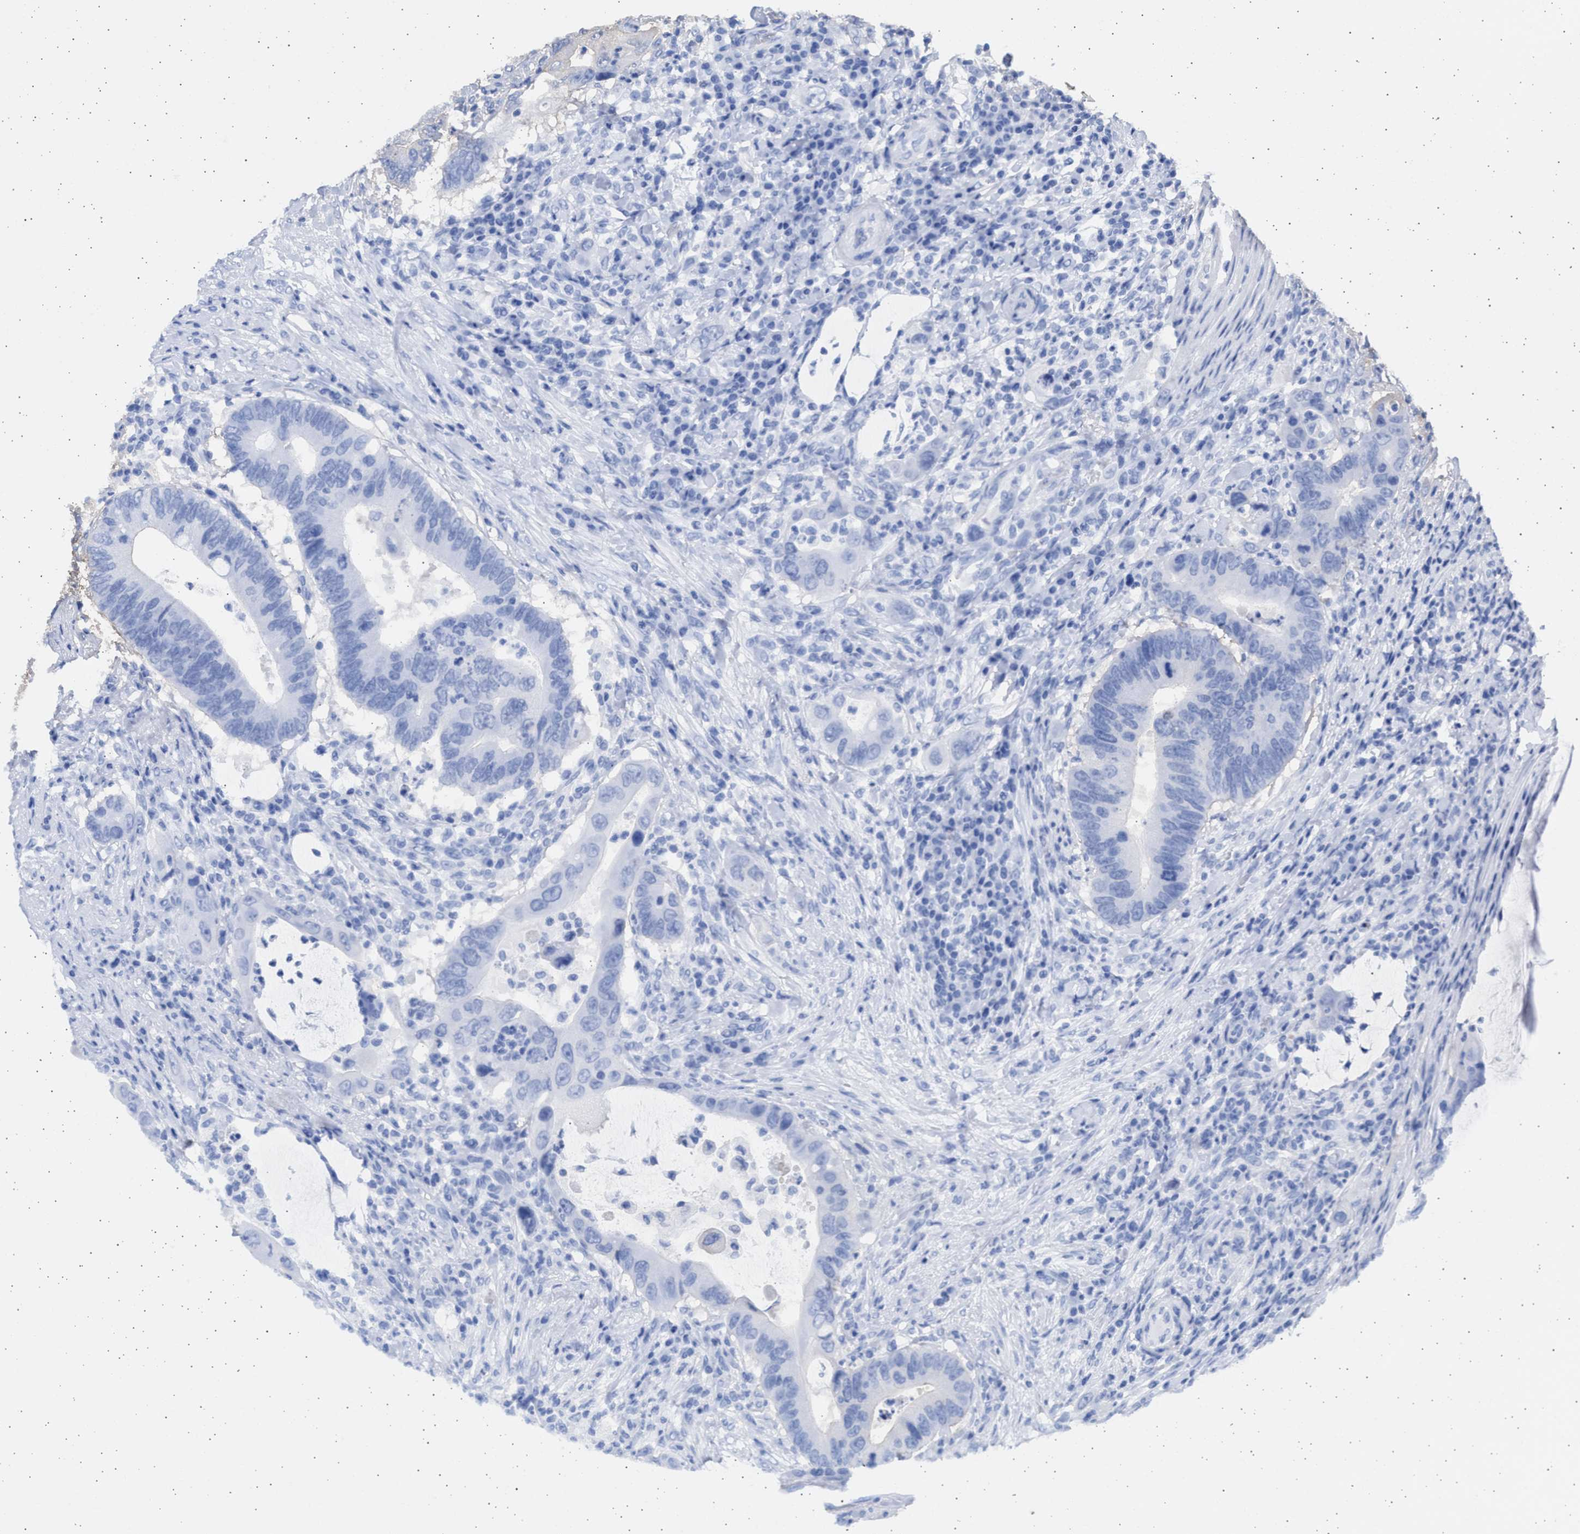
{"staining": {"intensity": "negative", "quantity": "none", "location": "none"}, "tissue": "colorectal cancer", "cell_type": "Tumor cells", "image_type": "cancer", "snomed": [{"axis": "morphology", "description": "Adenocarcinoma, NOS"}, {"axis": "topography", "description": "Colon"}], "caption": "Immunohistochemistry image of colorectal cancer stained for a protein (brown), which displays no staining in tumor cells.", "gene": "ALDOC", "patient": {"sex": "male", "age": 71}}